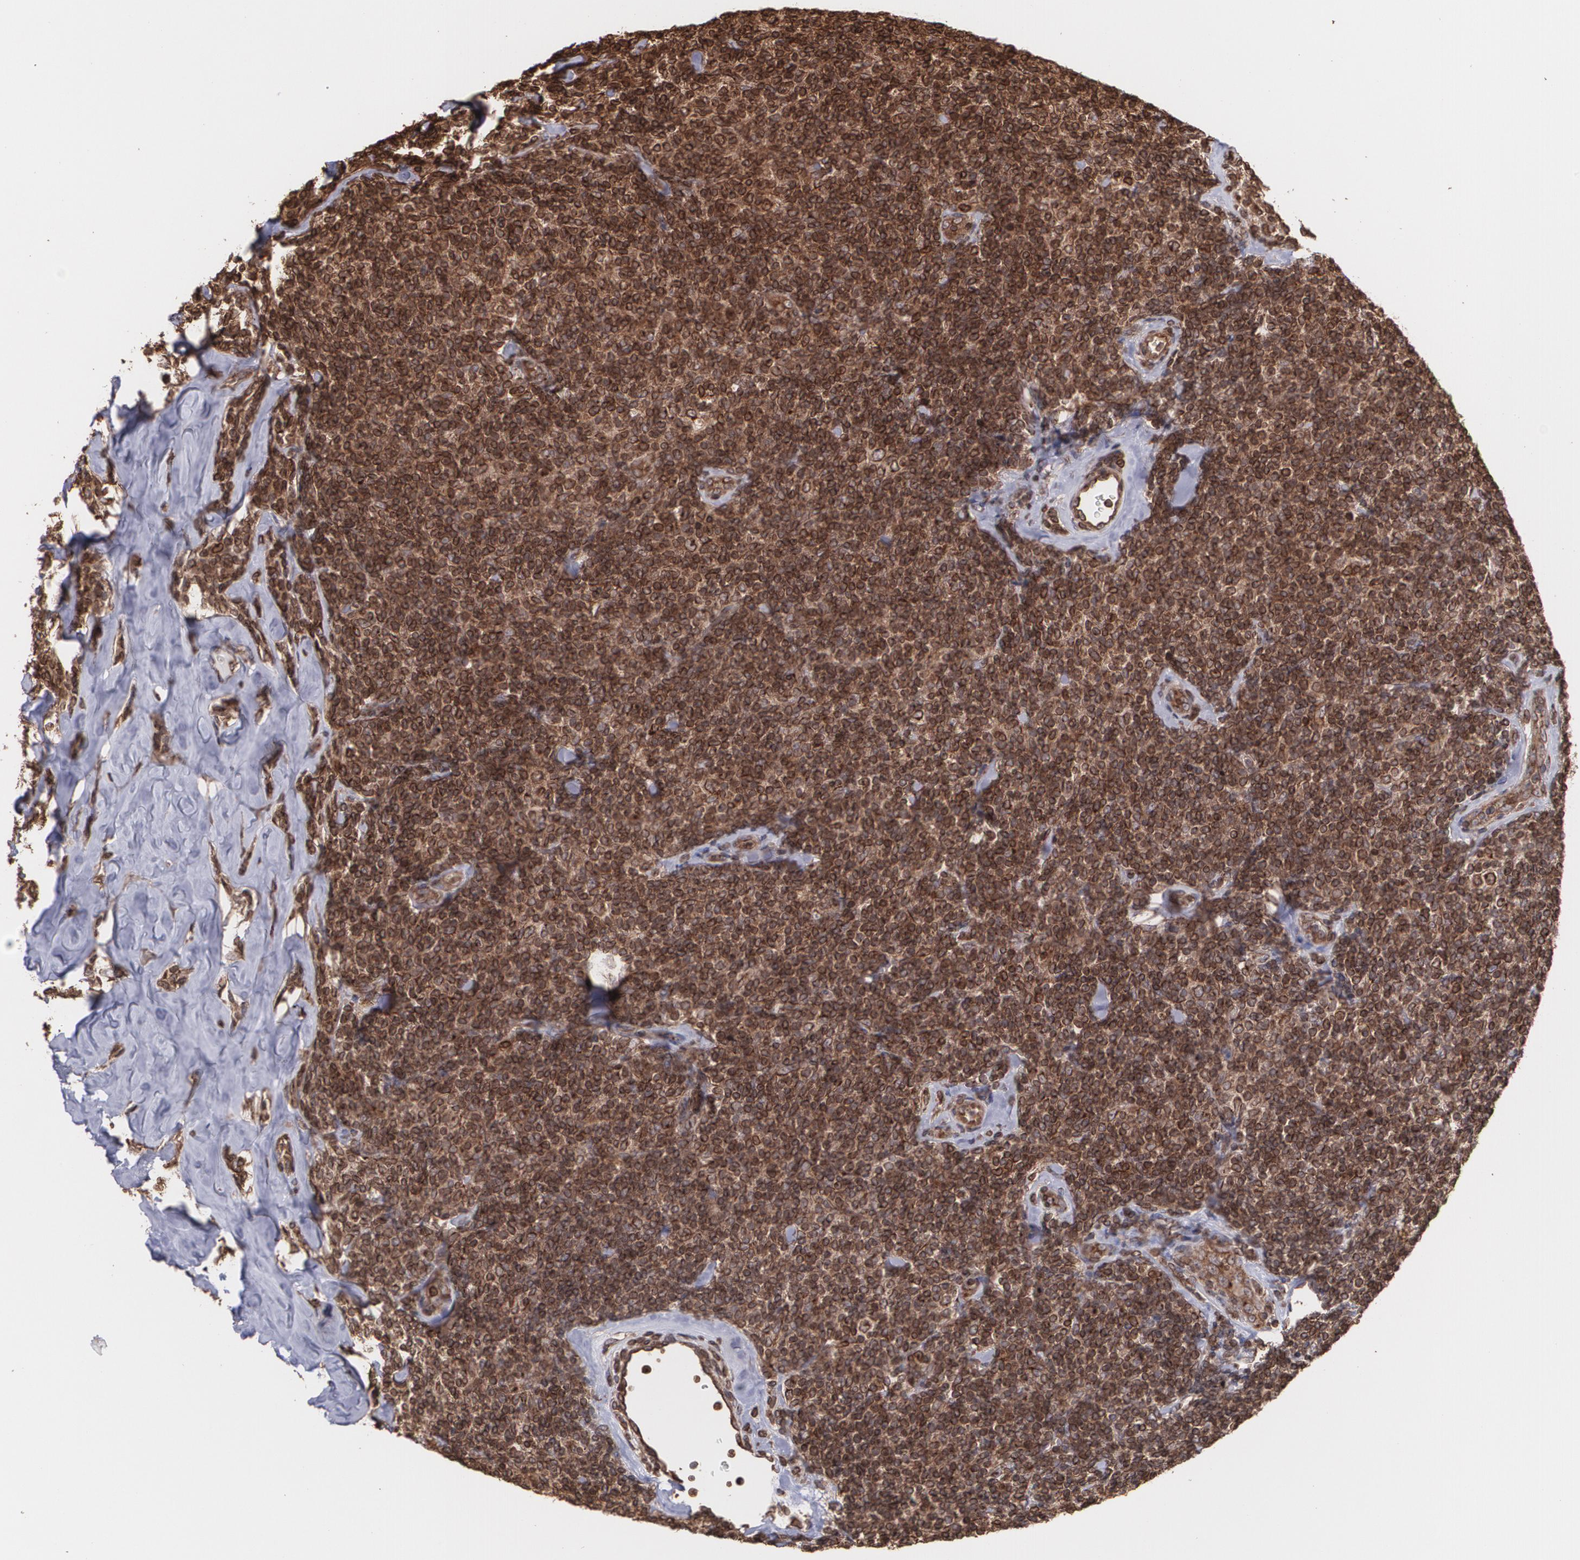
{"staining": {"intensity": "strong", "quantity": ">75%", "location": "cytoplasmic/membranous"}, "tissue": "lymphoma", "cell_type": "Tumor cells", "image_type": "cancer", "snomed": [{"axis": "morphology", "description": "Malignant lymphoma, non-Hodgkin's type, Low grade"}, {"axis": "topography", "description": "Lymph node"}], "caption": "Lymphoma stained with DAB immunohistochemistry (IHC) demonstrates high levels of strong cytoplasmic/membranous expression in approximately >75% of tumor cells.", "gene": "TRIP11", "patient": {"sex": "female", "age": 56}}